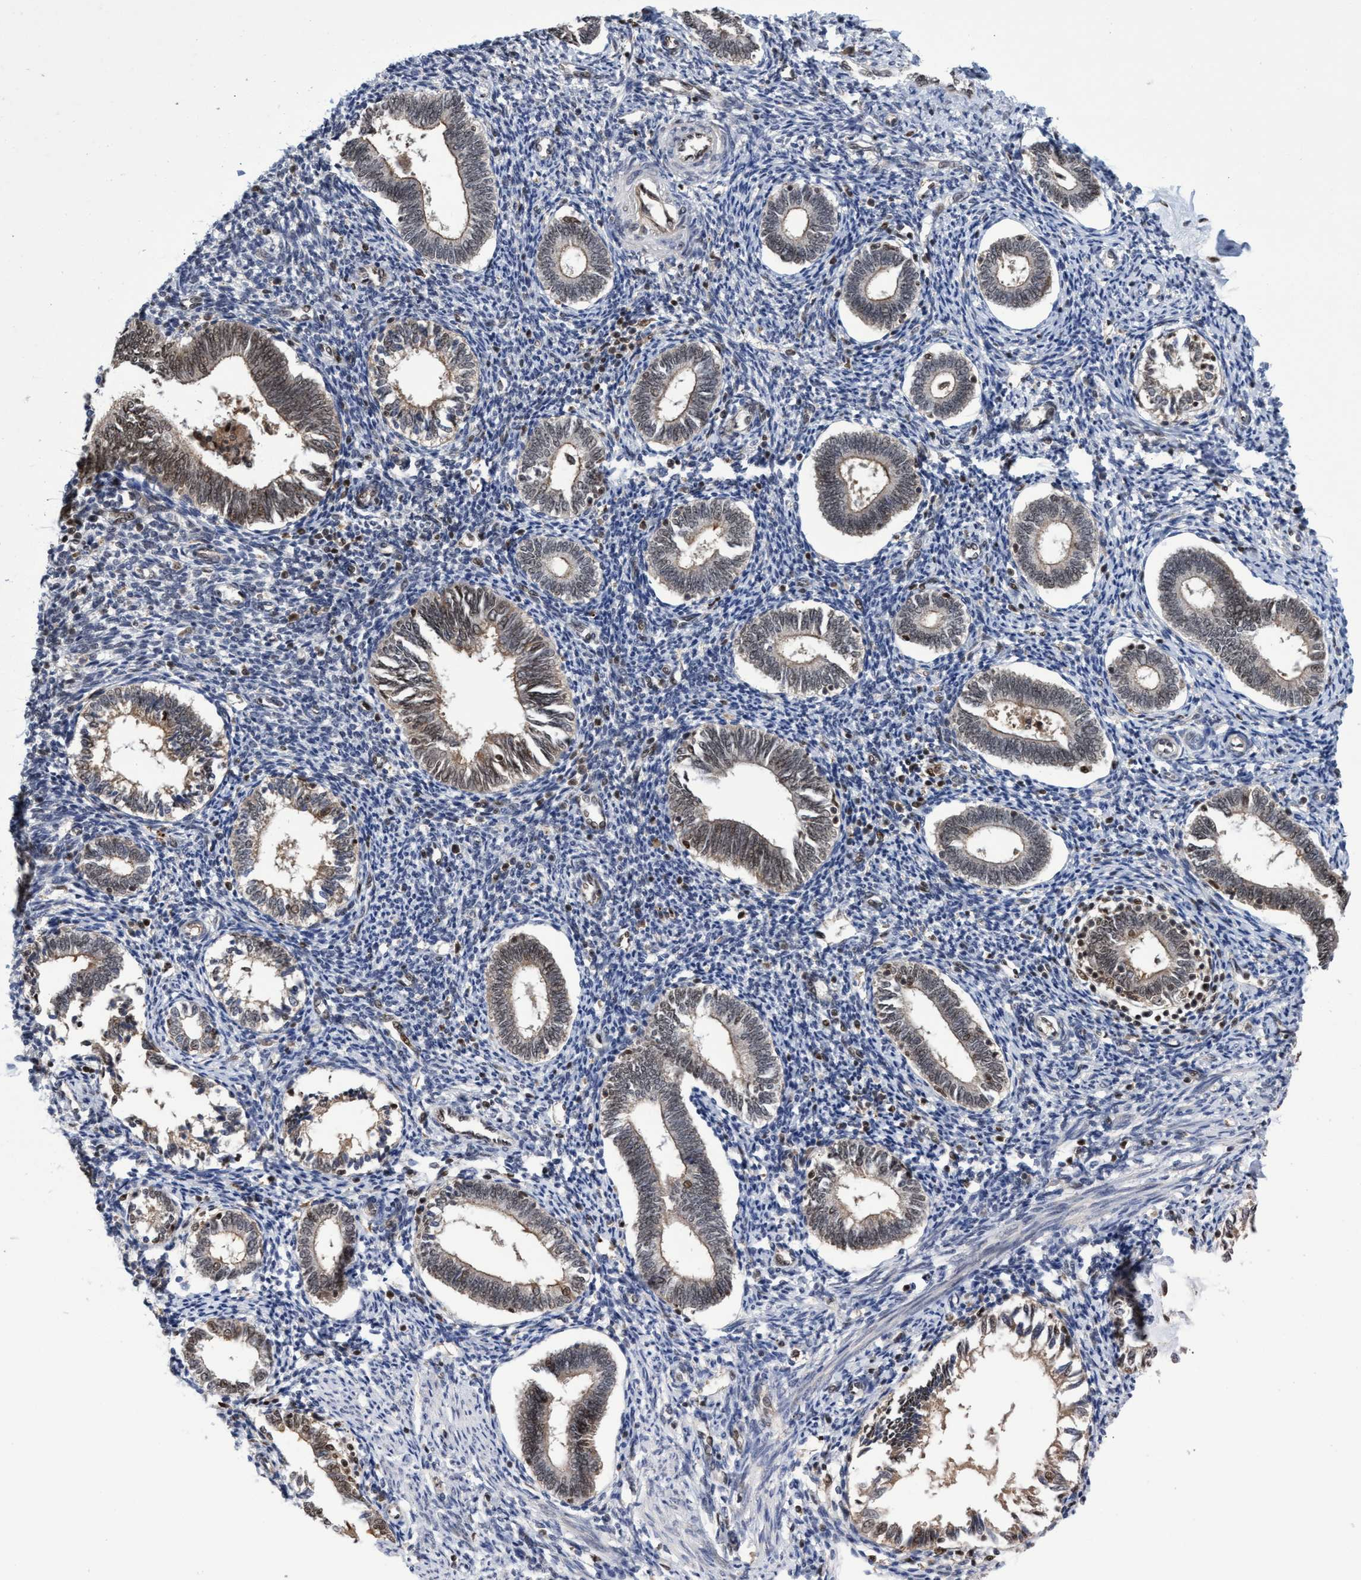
{"staining": {"intensity": "moderate", "quantity": "<25%", "location": "nuclear"}, "tissue": "endometrium", "cell_type": "Cells in endometrial stroma", "image_type": "normal", "snomed": [{"axis": "morphology", "description": "Normal tissue, NOS"}, {"axis": "topography", "description": "Endometrium"}], "caption": "Immunohistochemistry micrograph of normal endometrium: human endometrium stained using immunohistochemistry (IHC) demonstrates low levels of moderate protein expression localized specifically in the nuclear of cells in endometrial stroma, appearing as a nuclear brown color.", "gene": "GTF2F1", "patient": {"sex": "female", "age": 41}}